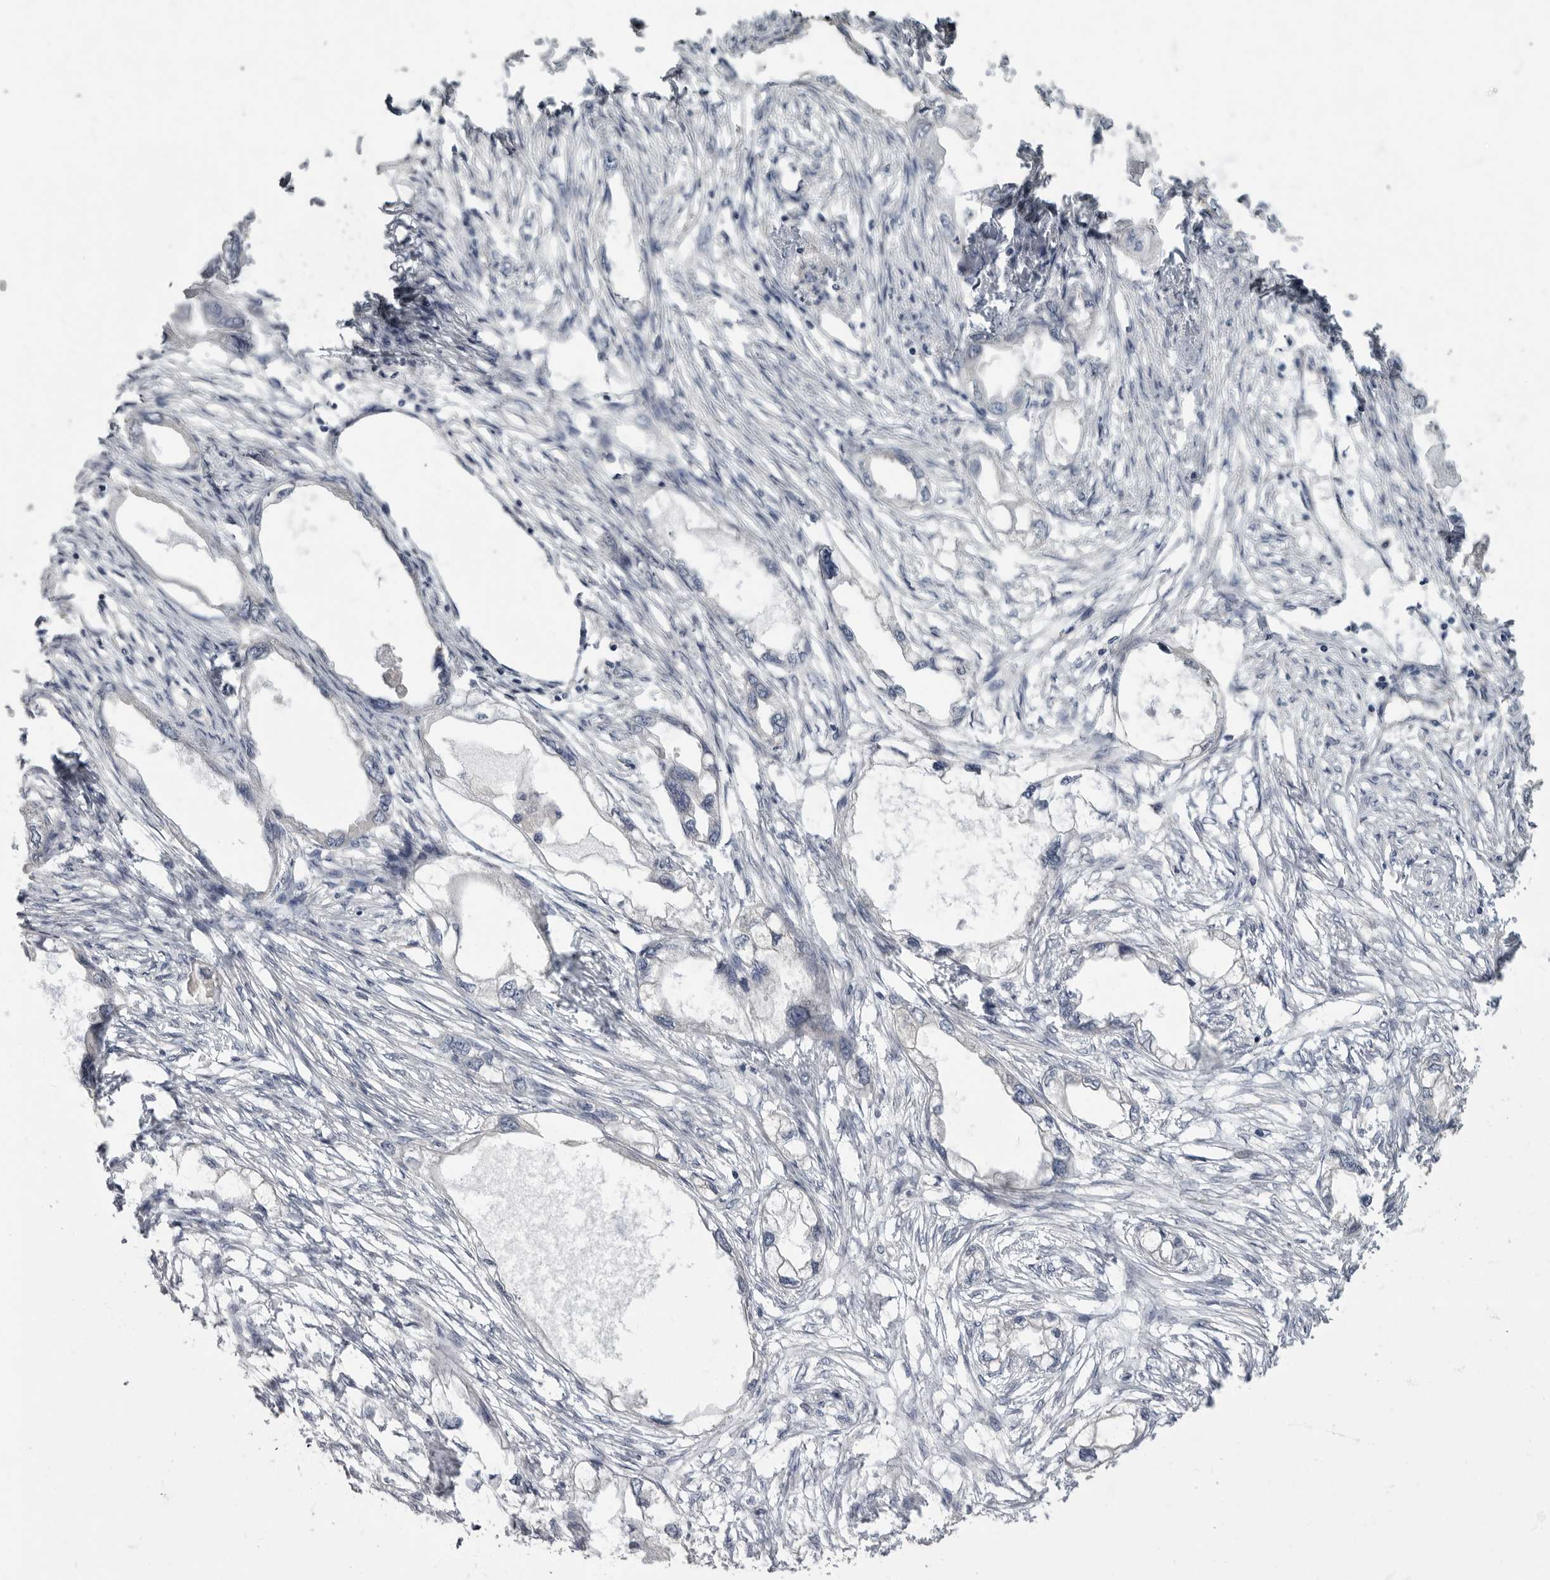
{"staining": {"intensity": "negative", "quantity": "none", "location": "none"}, "tissue": "endometrial cancer", "cell_type": "Tumor cells", "image_type": "cancer", "snomed": [{"axis": "morphology", "description": "Adenocarcinoma, NOS"}, {"axis": "morphology", "description": "Adenocarcinoma, metastatic, NOS"}, {"axis": "topography", "description": "Adipose tissue"}, {"axis": "topography", "description": "Endometrium"}], "caption": "This image is of adenocarcinoma (endometrial) stained with immunohistochemistry (IHC) to label a protein in brown with the nuclei are counter-stained blue. There is no expression in tumor cells.", "gene": "PDK1", "patient": {"sex": "female", "age": 67}}